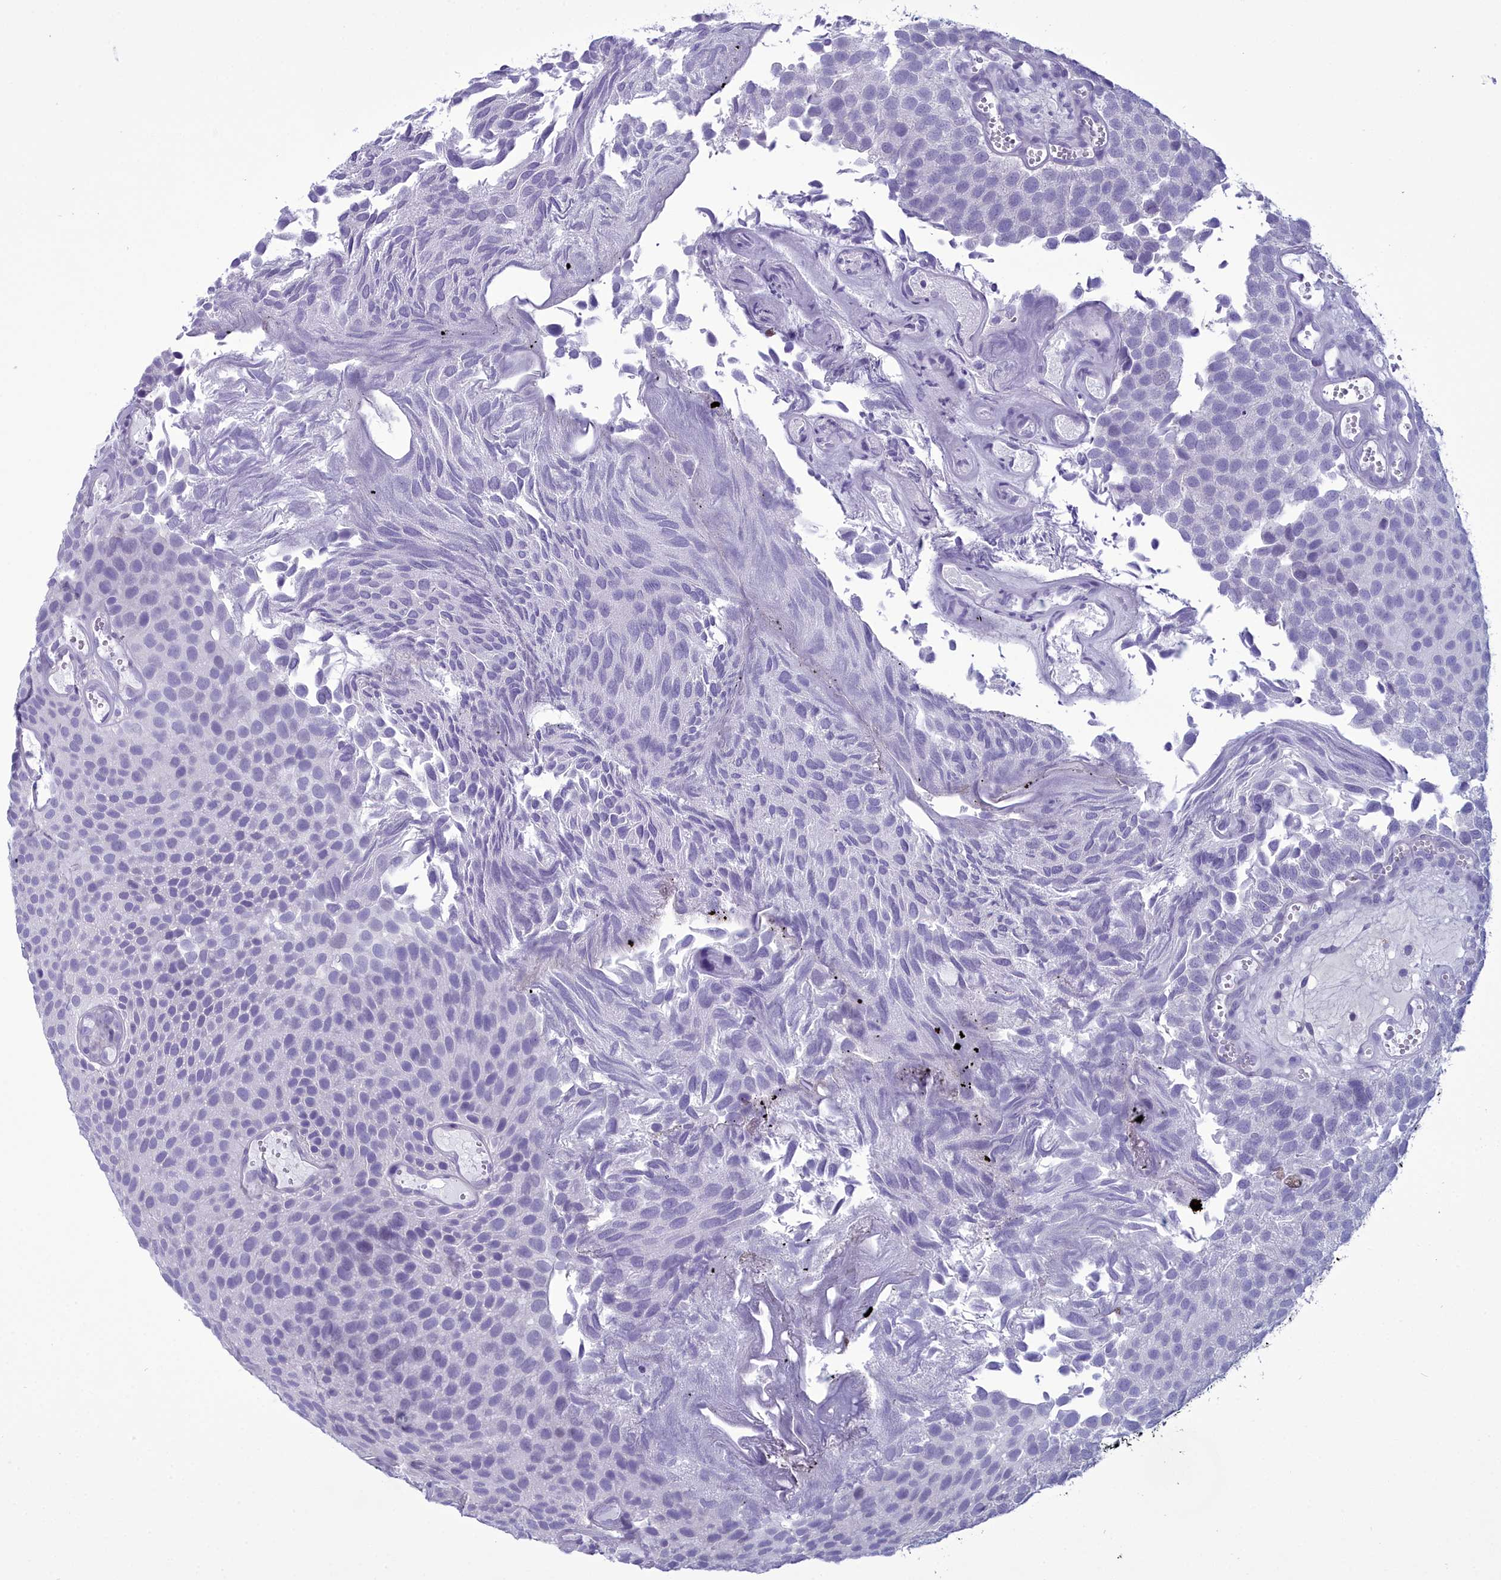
{"staining": {"intensity": "negative", "quantity": "none", "location": "none"}, "tissue": "urothelial cancer", "cell_type": "Tumor cells", "image_type": "cancer", "snomed": [{"axis": "morphology", "description": "Urothelial carcinoma, Low grade"}, {"axis": "topography", "description": "Urinary bladder"}], "caption": "High power microscopy photomicrograph of an immunohistochemistry histopathology image of low-grade urothelial carcinoma, revealing no significant positivity in tumor cells. Nuclei are stained in blue.", "gene": "MAP6", "patient": {"sex": "male", "age": 89}}